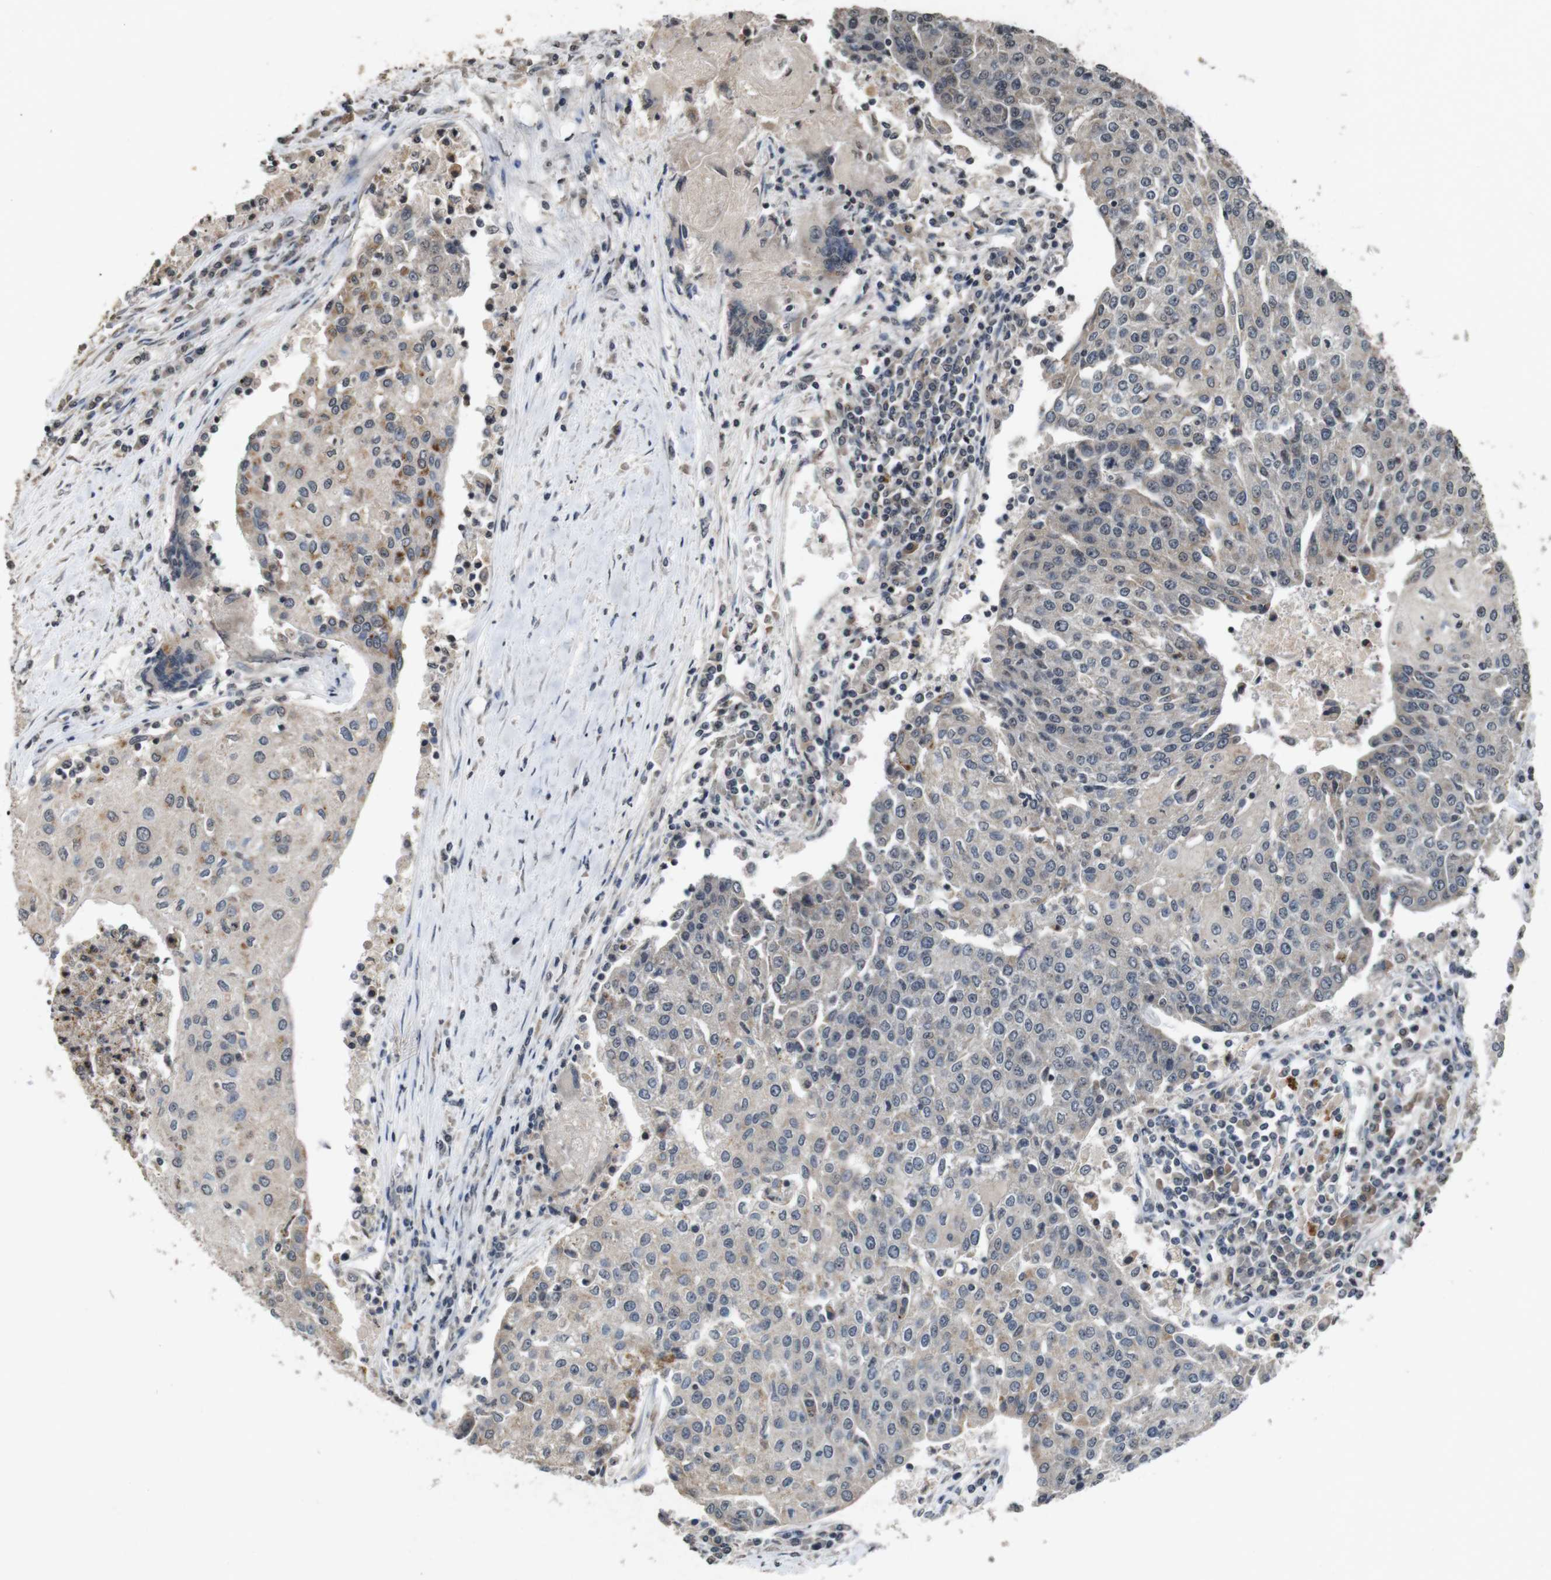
{"staining": {"intensity": "moderate", "quantity": "25%-75%", "location": "cytoplasmic/membranous,nuclear"}, "tissue": "urothelial cancer", "cell_type": "Tumor cells", "image_type": "cancer", "snomed": [{"axis": "morphology", "description": "Urothelial carcinoma, High grade"}, {"axis": "topography", "description": "Urinary bladder"}], "caption": "The image shows immunohistochemical staining of urothelial cancer. There is moderate cytoplasmic/membranous and nuclear expression is identified in approximately 25%-75% of tumor cells.", "gene": "SORL1", "patient": {"sex": "female", "age": 85}}